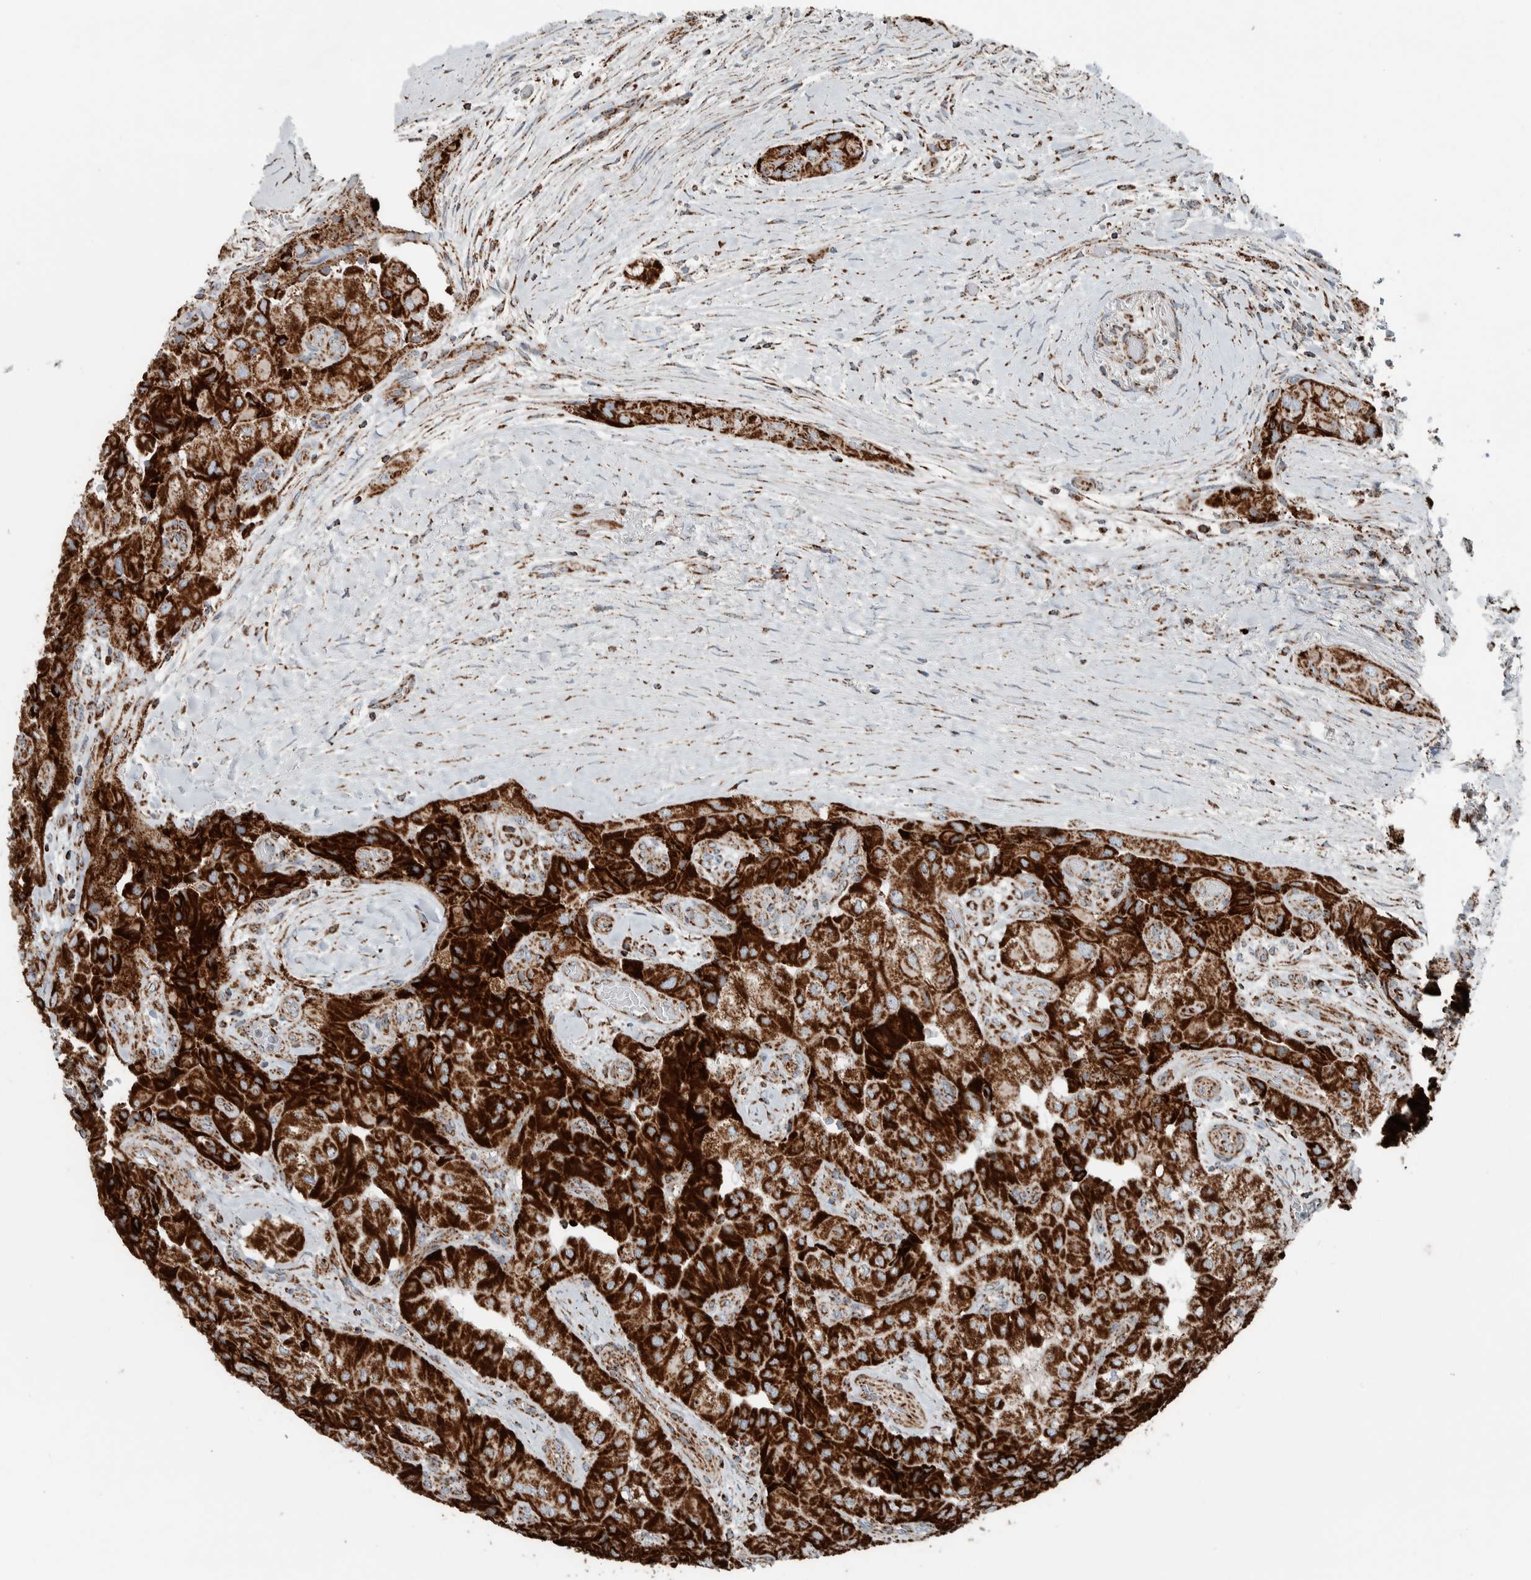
{"staining": {"intensity": "strong", "quantity": ">75%", "location": "cytoplasmic/membranous"}, "tissue": "thyroid cancer", "cell_type": "Tumor cells", "image_type": "cancer", "snomed": [{"axis": "morphology", "description": "Papillary adenocarcinoma, NOS"}, {"axis": "topography", "description": "Thyroid gland"}], "caption": "A brown stain labels strong cytoplasmic/membranous staining of a protein in thyroid papillary adenocarcinoma tumor cells.", "gene": "CNTROB", "patient": {"sex": "female", "age": 59}}